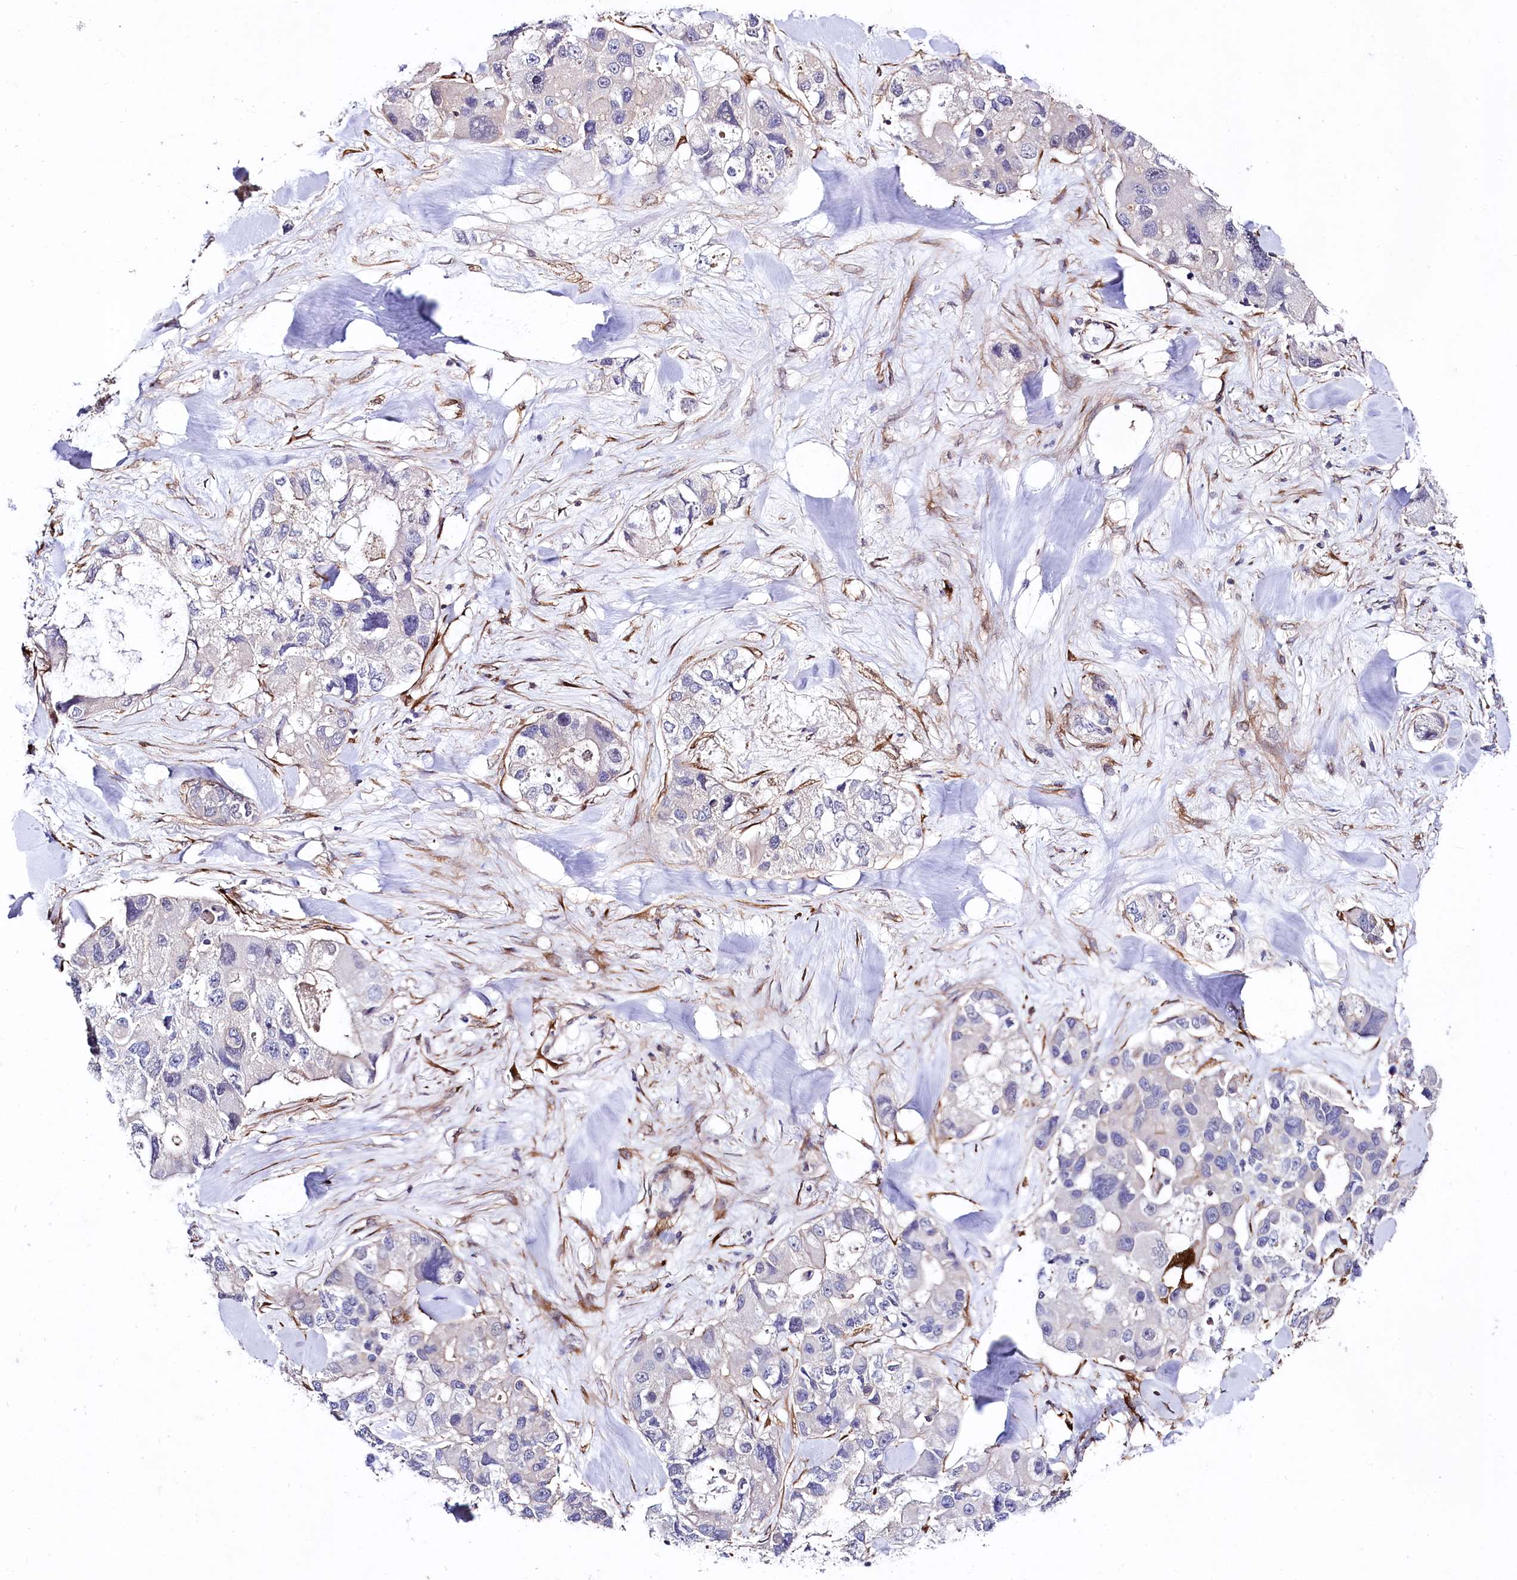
{"staining": {"intensity": "negative", "quantity": "none", "location": "none"}, "tissue": "lung cancer", "cell_type": "Tumor cells", "image_type": "cancer", "snomed": [{"axis": "morphology", "description": "Adenocarcinoma, NOS"}, {"axis": "topography", "description": "Lung"}], "caption": "Immunohistochemistry (IHC) micrograph of human lung cancer stained for a protein (brown), which demonstrates no positivity in tumor cells.", "gene": "FCHSD2", "patient": {"sex": "female", "age": 54}}